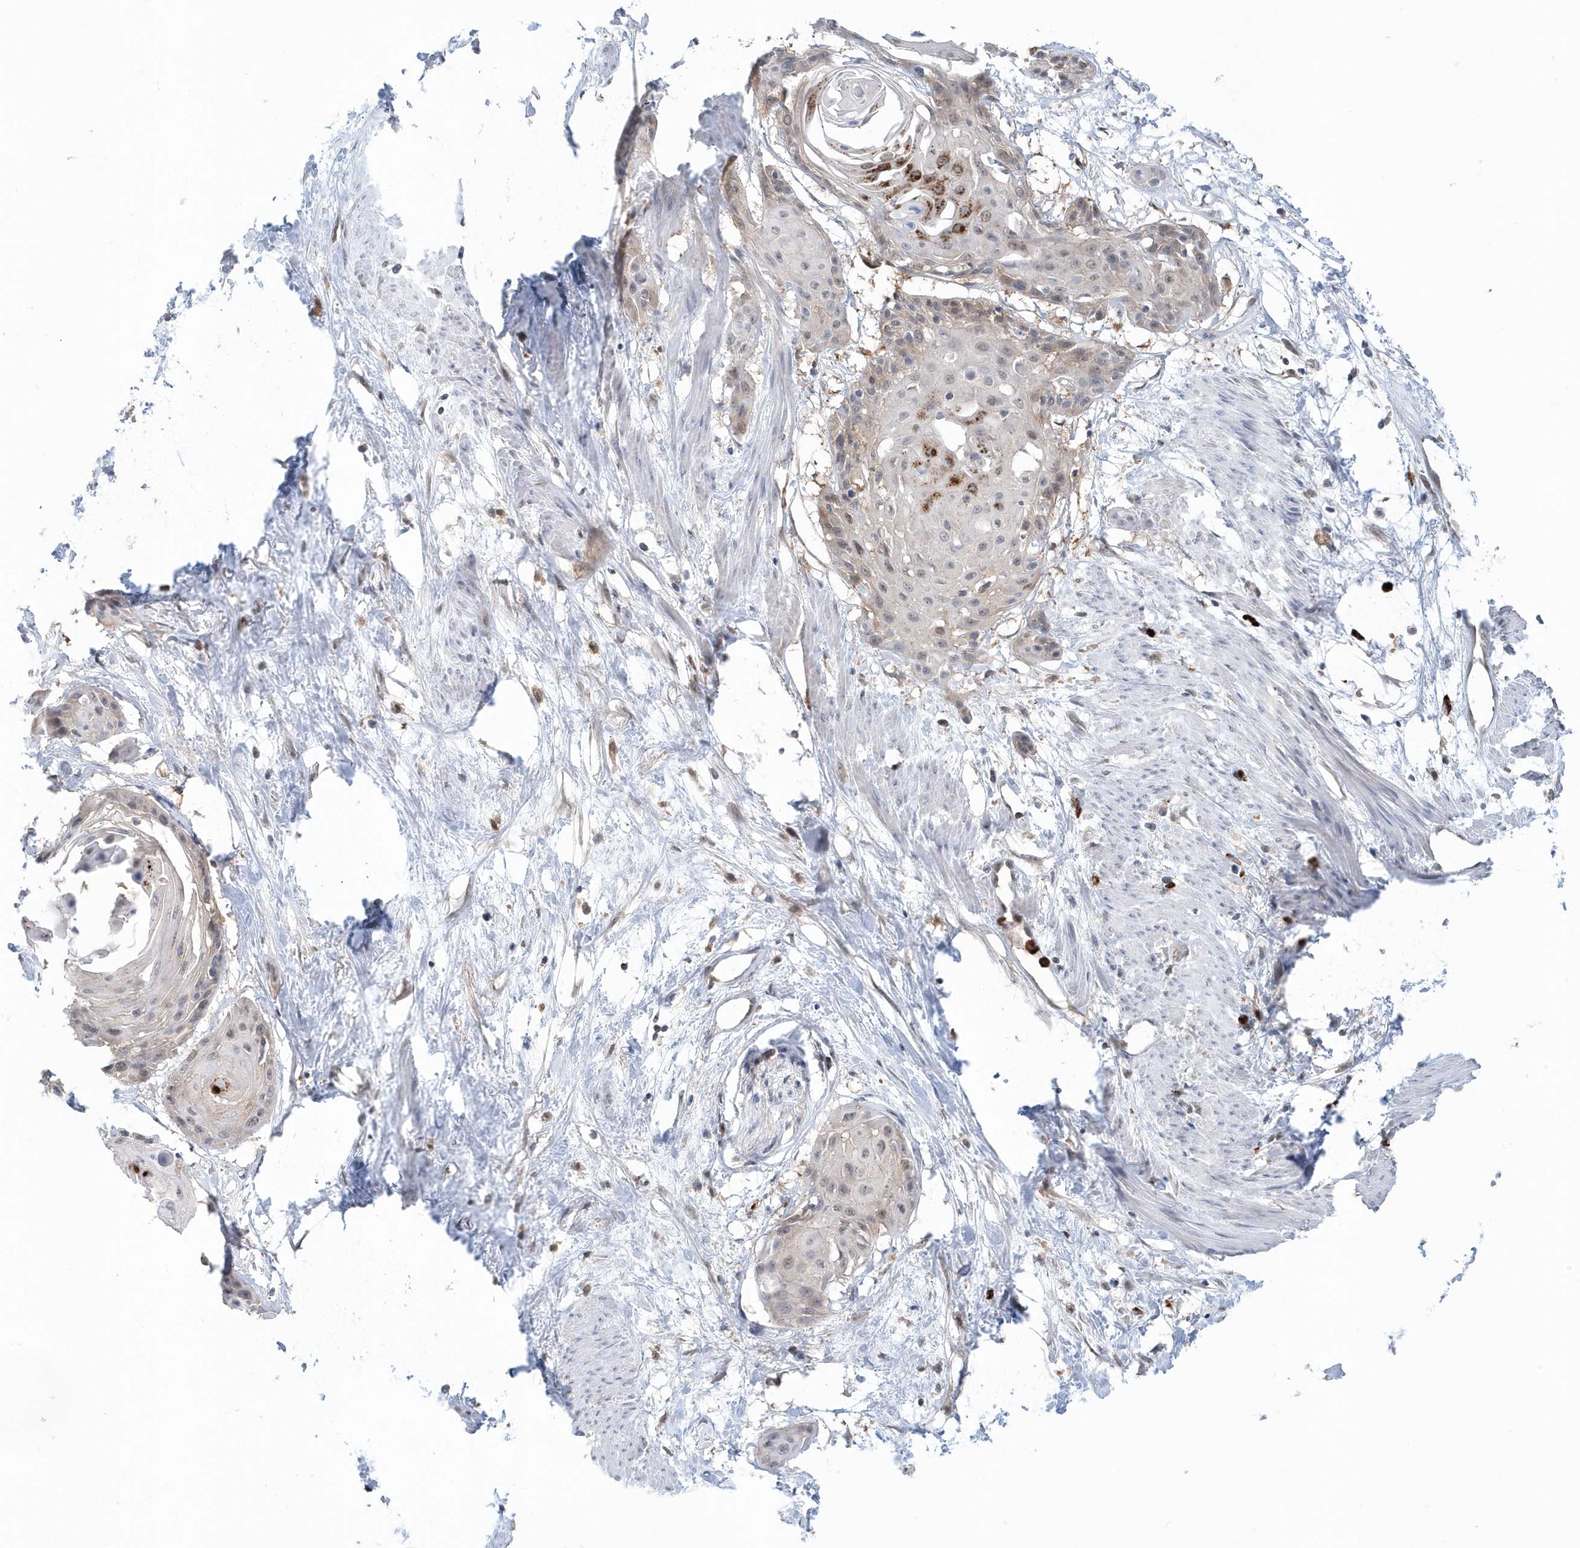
{"staining": {"intensity": "negative", "quantity": "none", "location": "none"}, "tissue": "cervical cancer", "cell_type": "Tumor cells", "image_type": "cancer", "snomed": [{"axis": "morphology", "description": "Squamous cell carcinoma, NOS"}, {"axis": "topography", "description": "Cervix"}], "caption": "Immunohistochemistry image of squamous cell carcinoma (cervical) stained for a protein (brown), which exhibits no expression in tumor cells.", "gene": "RNF7", "patient": {"sex": "female", "age": 57}}